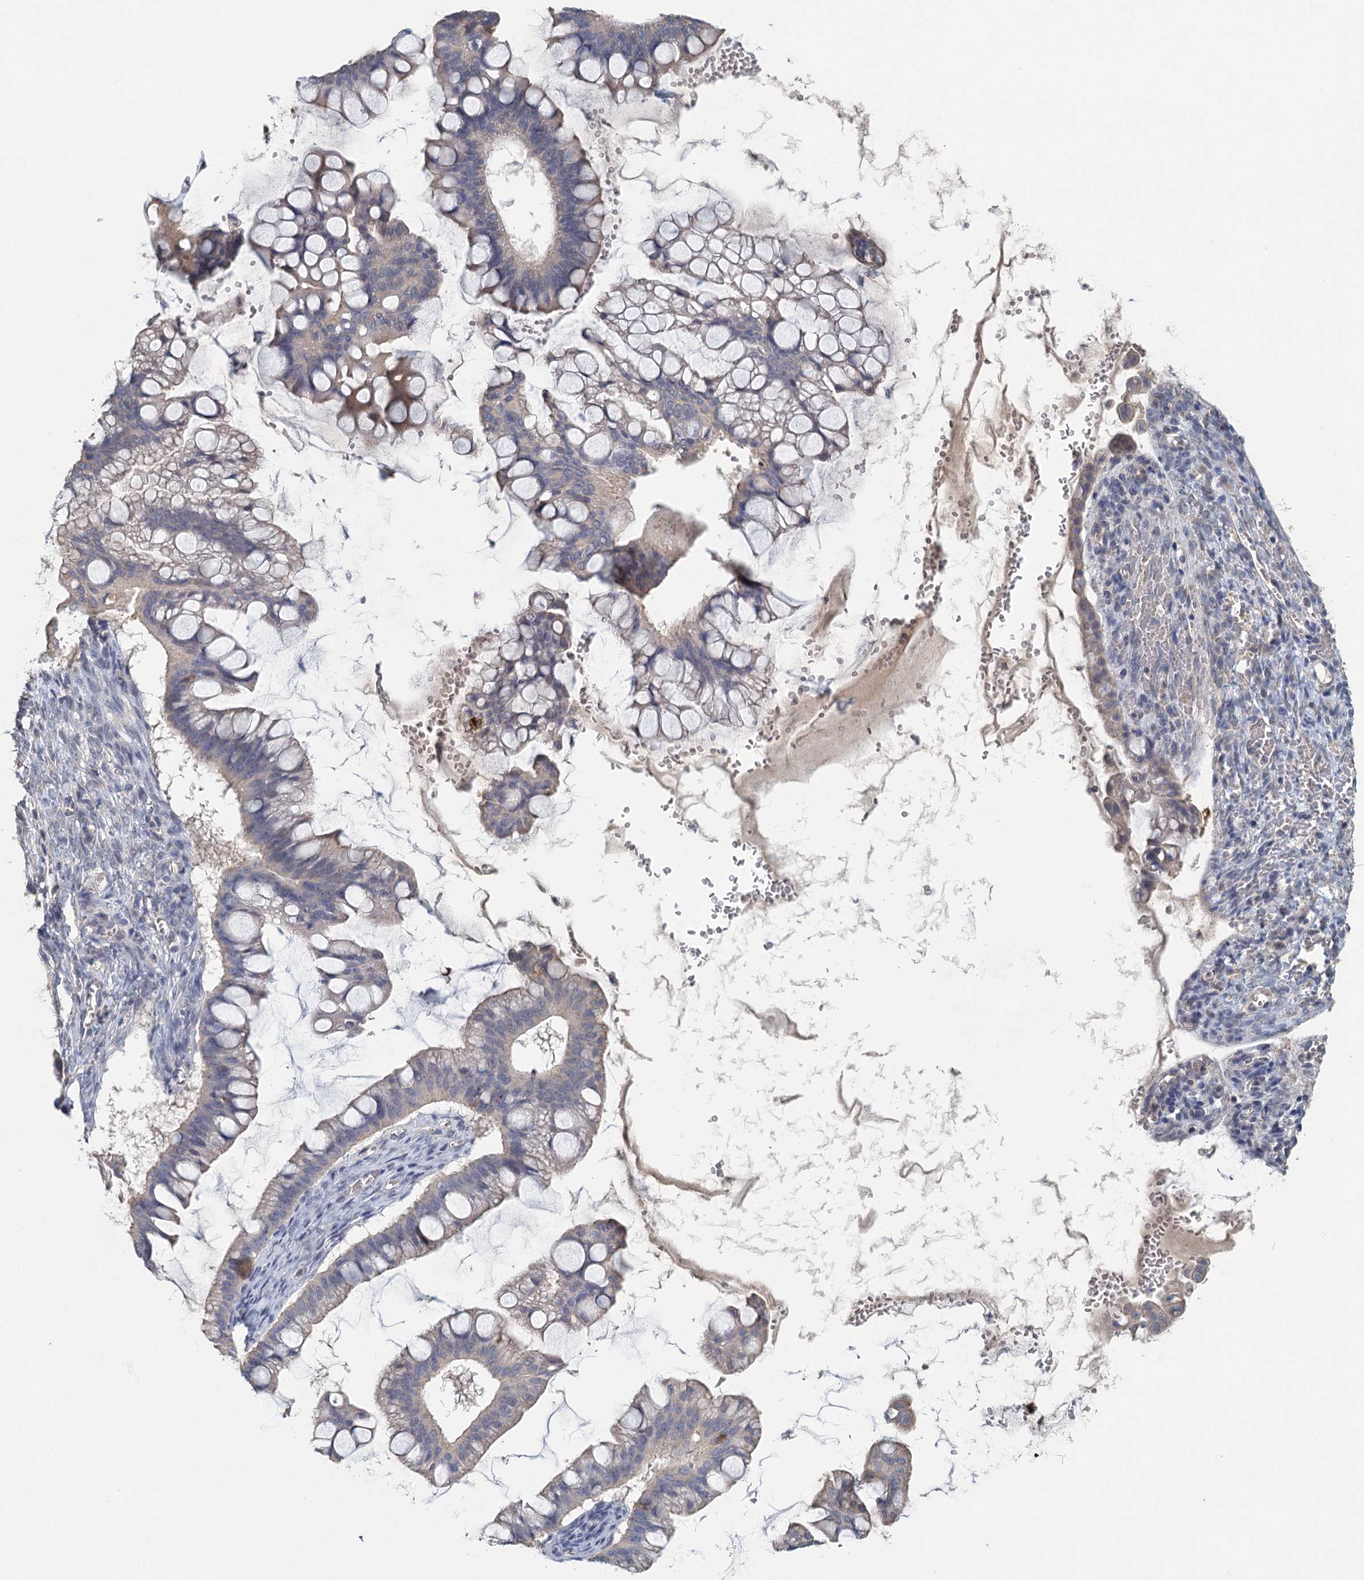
{"staining": {"intensity": "negative", "quantity": "none", "location": "none"}, "tissue": "ovarian cancer", "cell_type": "Tumor cells", "image_type": "cancer", "snomed": [{"axis": "morphology", "description": "Cystadenocarcinoma, mucinous, NOS"}, {"axis": "topography", "description": "Ovary"}], "caption": "Immunohistochemistry of ovarian mucinous cystadenocarcinoma shows no positivity in tumor cells. (Brightfield microscopy of DAB (3,3'-diaminobenzidine) IHC at high magnification).", "gene": "HES2", "patient": {"sex": "female", "age": 73}}